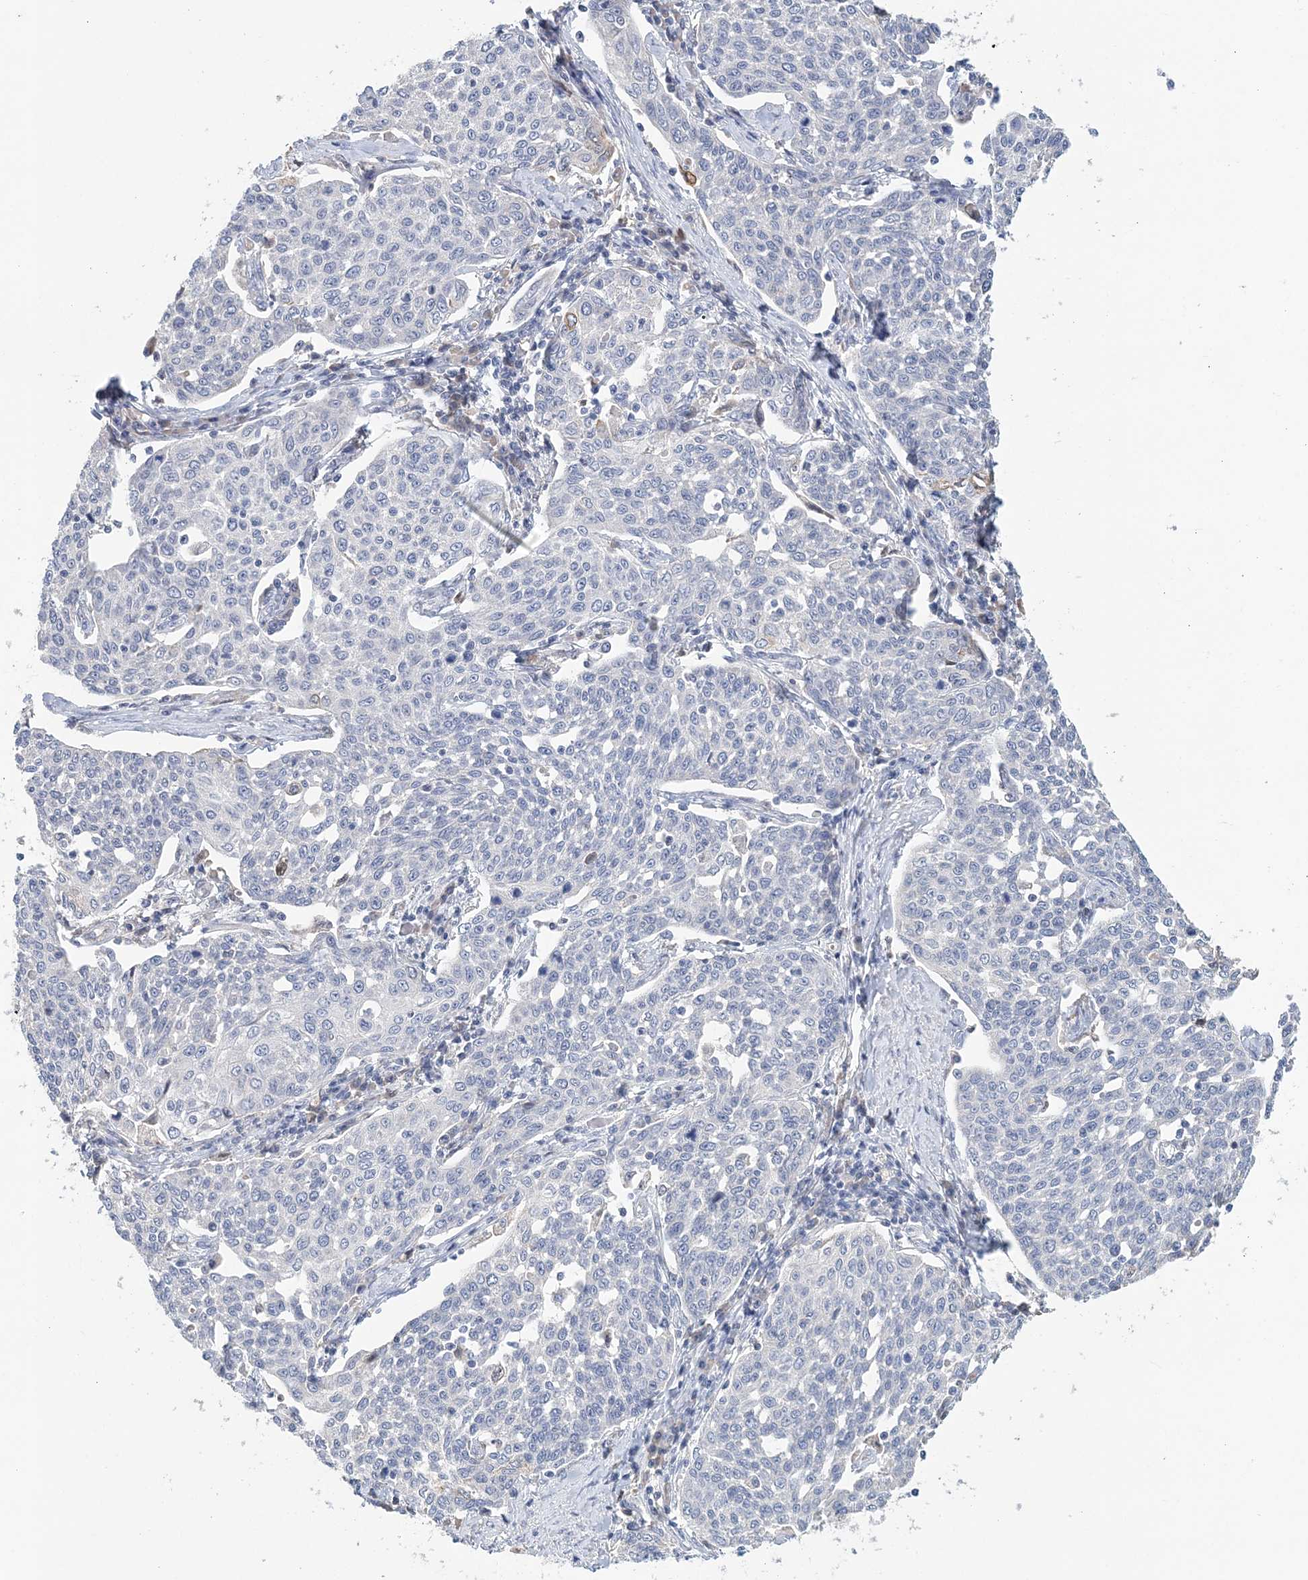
{"staining": {"intensity": "negative", "quantity": "none", "location": "none"}, "tissue": "cervical cancer", "cell_type": "Tumor cells", "image_type": "cancer", "snomed": [{"axis": "morphology", "description": "Squamous cell carcinoma, NOS"}, {"axis": "topography", "description": "Cervix"}], "caption": "A high-resolution photomicrograph shows immunohistochemistry (IHC) staining of cervical cancer (squamous cell carcinoma), which shows no significant positivity in tumor cells. (DAB IHC with hematoxylin counter stain).", "gene": "LRRIQ4", "patient": {"sex": "female", "age": 34}}